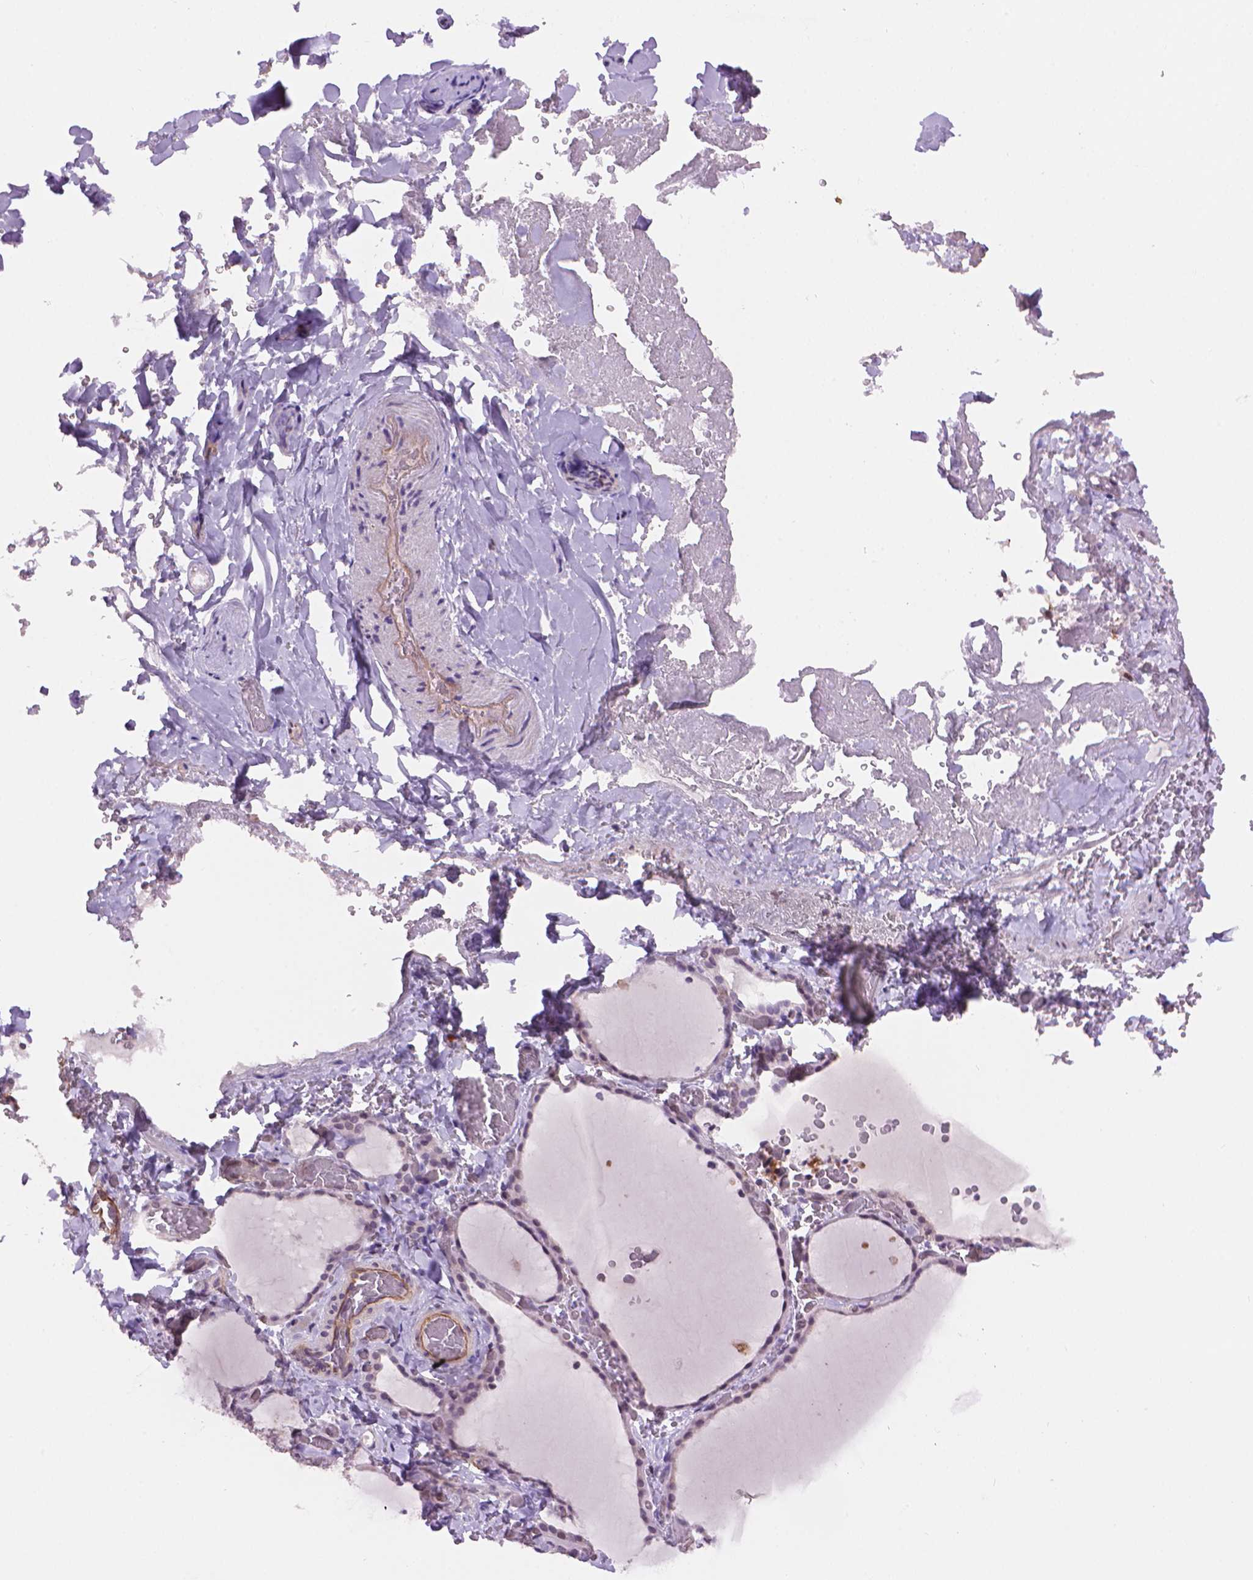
{"staining": {"intensity": "negative", "quantity": "none", "location": "none"}, "tissue": "thyroid gland", "cell_type": "Glandular cells", "image_type": "normal", "snomed": [{"axis": "morphology", "description": "Normal tissue, NOS"}, {"axis": "topography", "description": "Thyroid gland"}], "caption": "A high-resolution histopathology image shows immunohistochemistry (IHC) staining of benign thyroid gland, which demonstrates no significant staining in glandular cells.", "gene": "TMEM184A", "patient": {"sex": "female", "age": 22}}